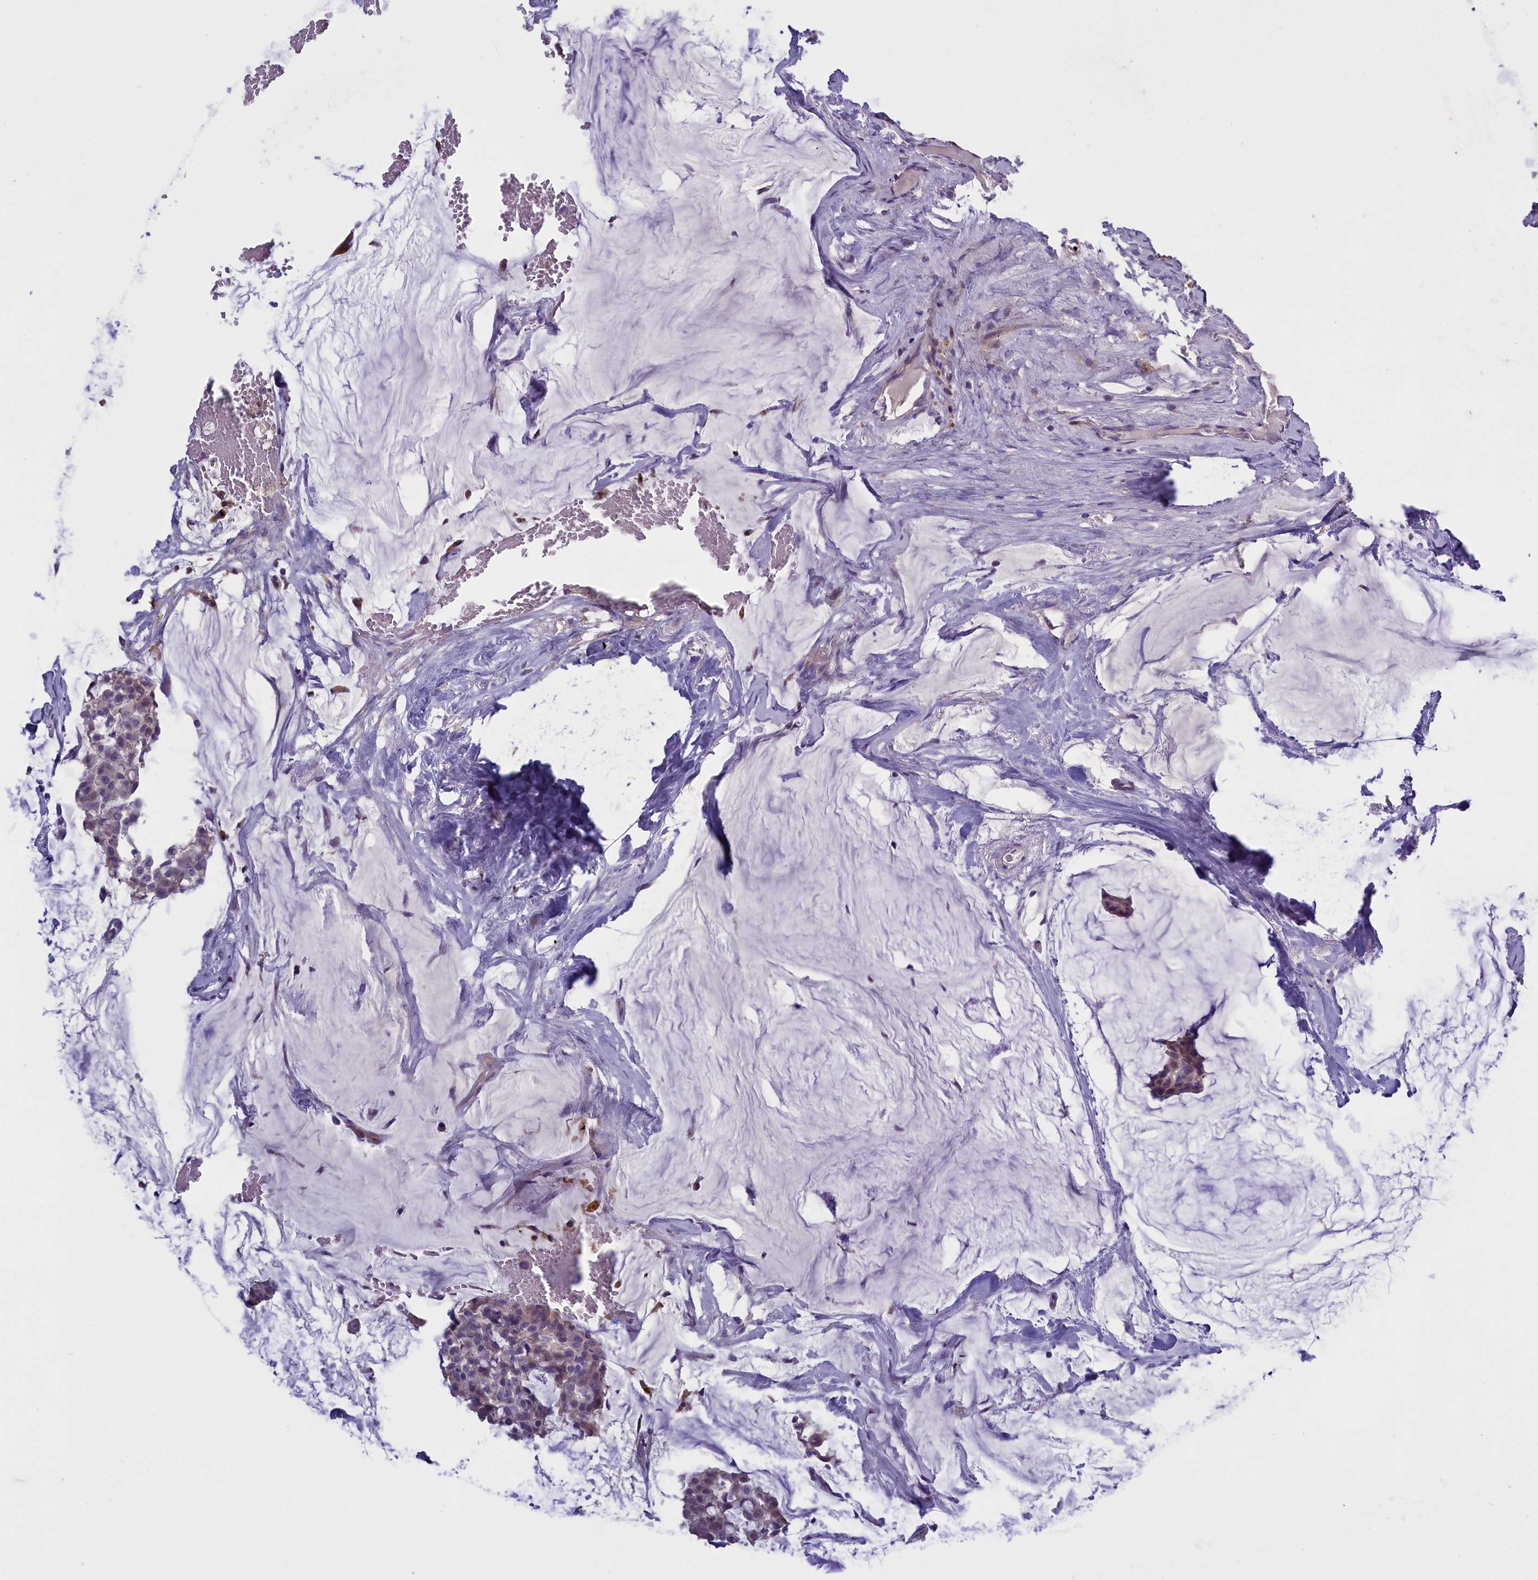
{"staining": {"intensity": "weak", "quantity": "25%-75%", "location": "cytoplasmic/membranous"}, "tissue": "breast cancer", "cell_type": "Tumor cells", "image_type": "cancer", "snomed": [{"axis": "morphology", "description": "Duct carcinoma"}, {"axis": "topography", "description": "Breast"}], "caption": "A photomicrograph showing weak cytoplasmic/membranous staining in about 25%-75% of tumor cells in breast cancer, as visualized by brown immunohistochemical staining.", "gene": "ENPP6", "patient": {"sex": "female", "age": 93}}